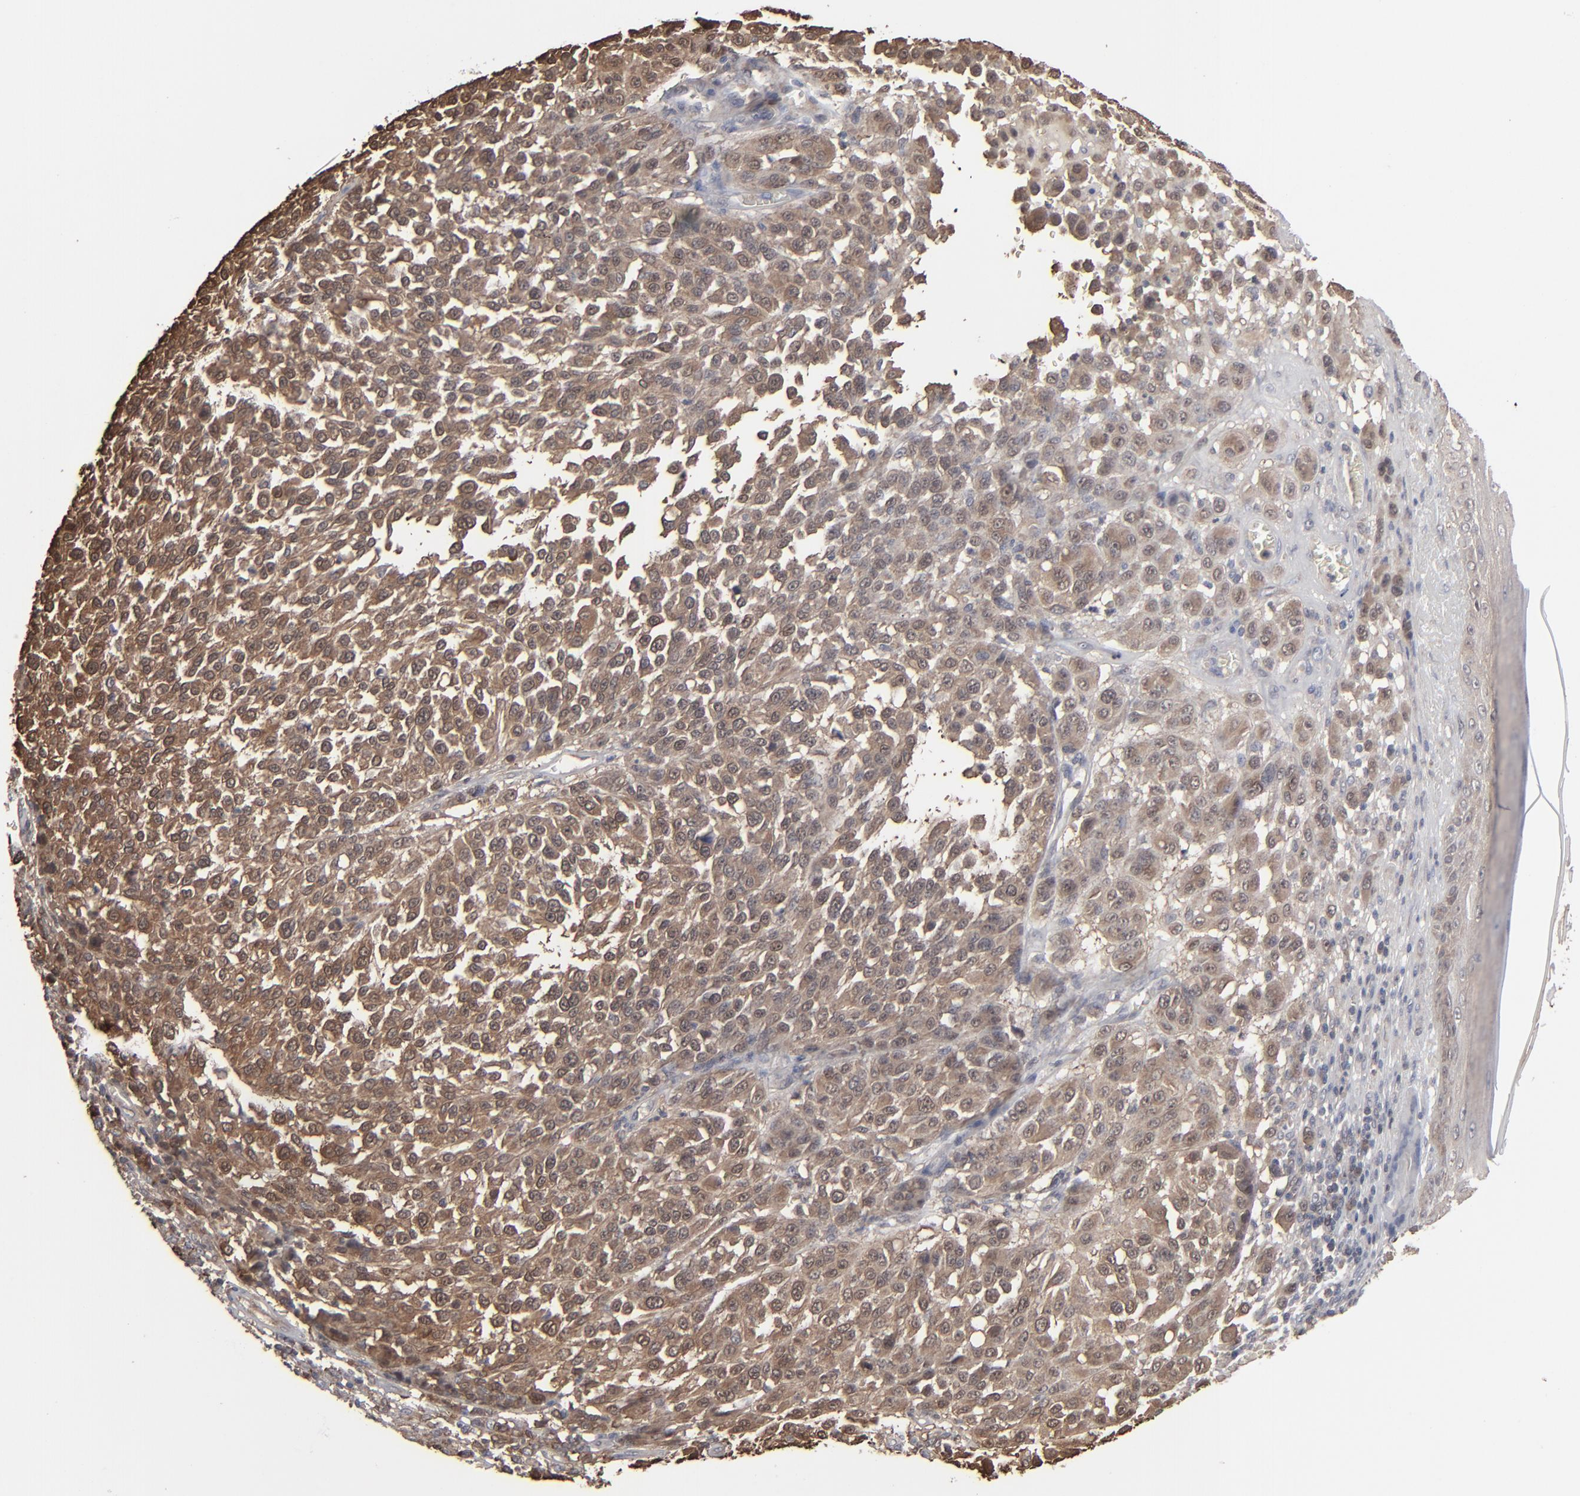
{"staining": {"intensity": "moderate", "quantity": ">75%", "location": "cytoplasmic/membranous"}, "tissue": "melanoma", "cell_type": "Tumor cells", "image_type": "cancer", "snomed": [{"axis": "morphology", "description": "Malignant melanoma, NOS"}, {"axis": "topography", "description": "Skin"}], "caption": "Moderate cytoplasmic/membranous expression for a protein is seen in approximately >75% of tumor cells of malignant melanoma using immunohistochemistry.", "gene": "NME1-NME2", "patient": {"sex": "female", "age": 49}}